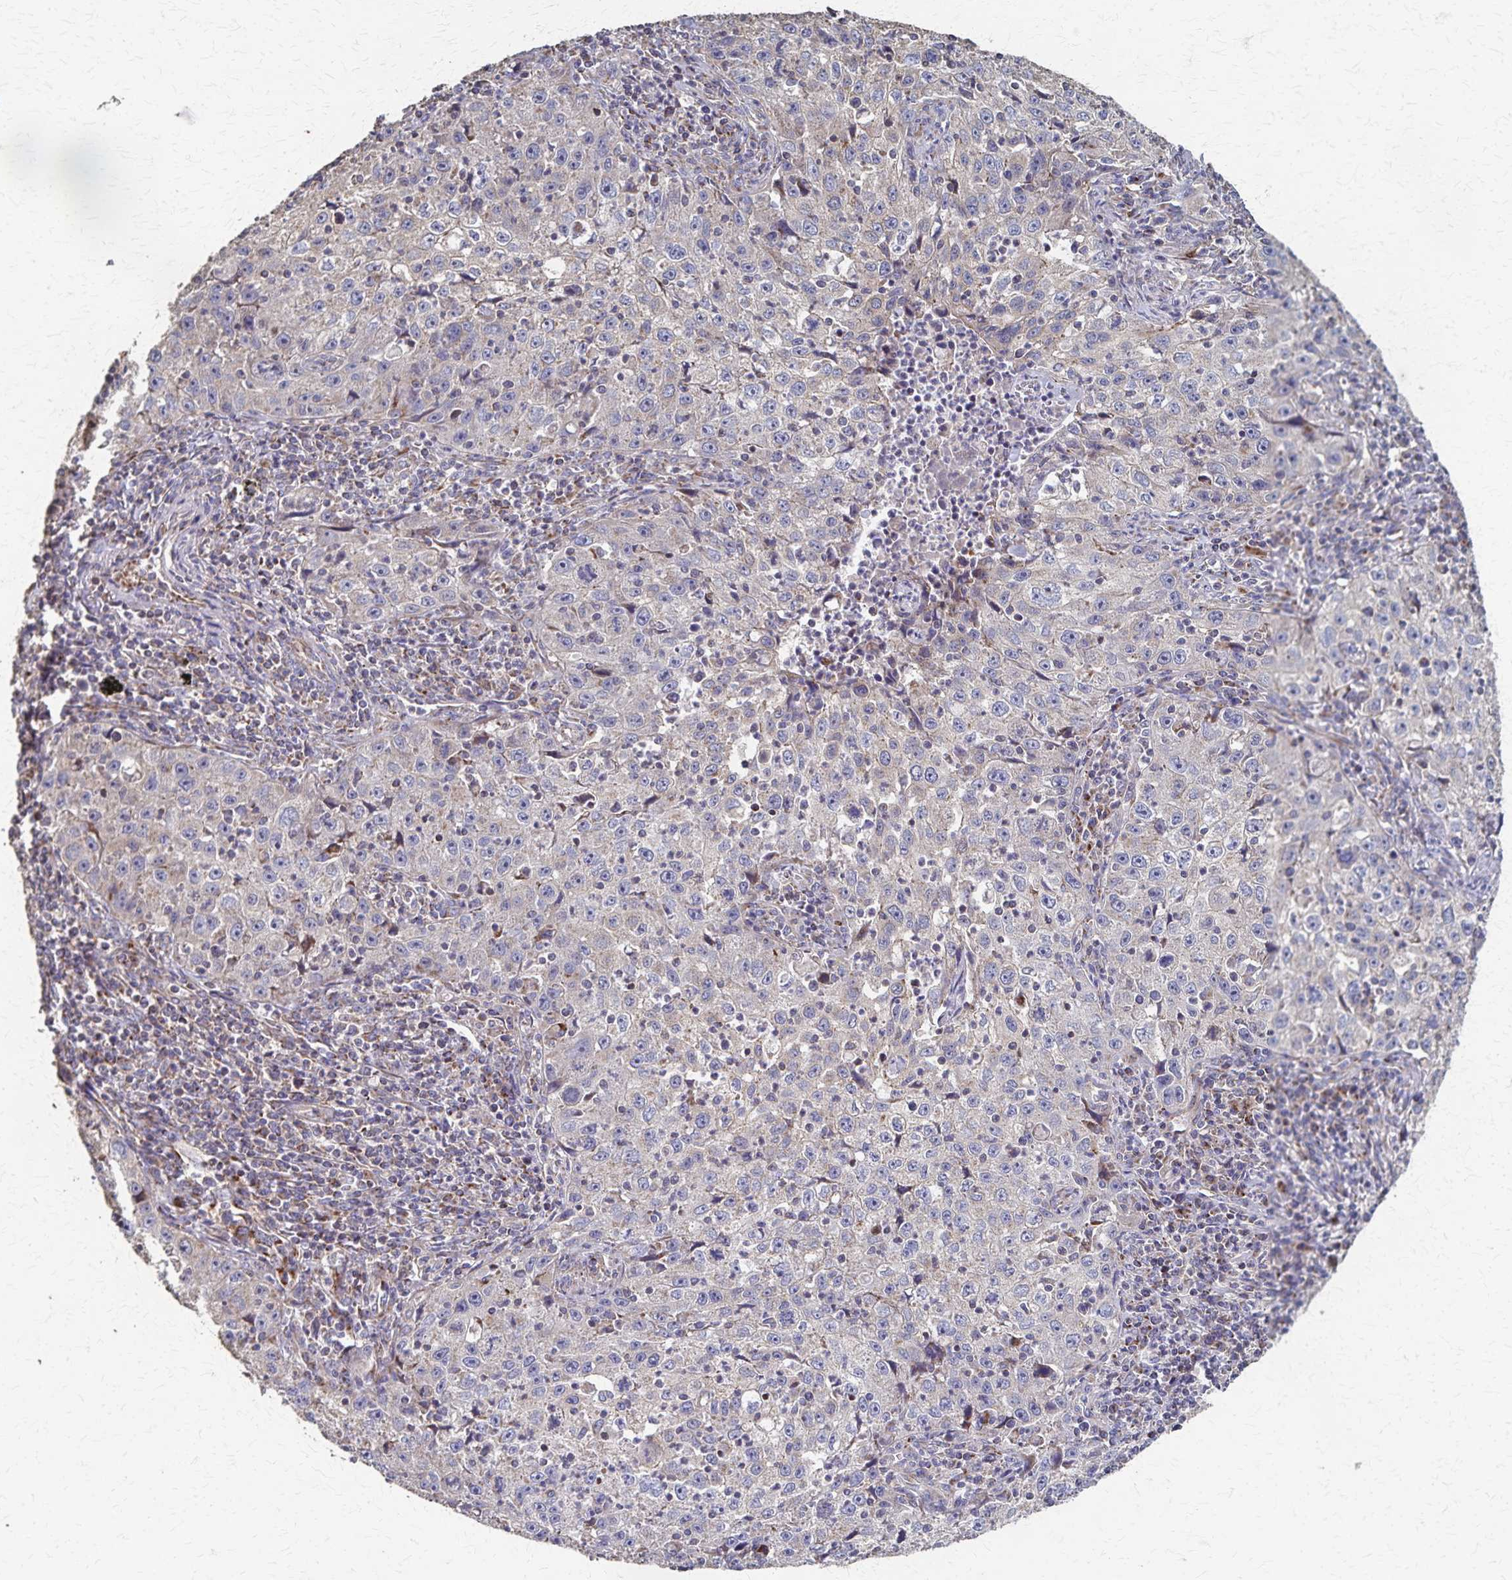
{"staining": {"intensity": "weak", "quantity": "<25%", "location": "cytoplasmic/membranous"}, "tissue": "lung cancer", "cell_type": "Tumor cells", "image_type": "cancer", "snomed": [{"axis": "morphology", "description": "Squamous cell carcinoma, NOS"}, {"axis": "topography", "description": "Lung"}], "caption": "Tumor cells show no significant protein positivity in squamous cell carcinoma (lung). (IHC, brightfield microscopy, high magnification).", "gene": "PGAP2", "patient": {"sex": "male", "age": 71}}